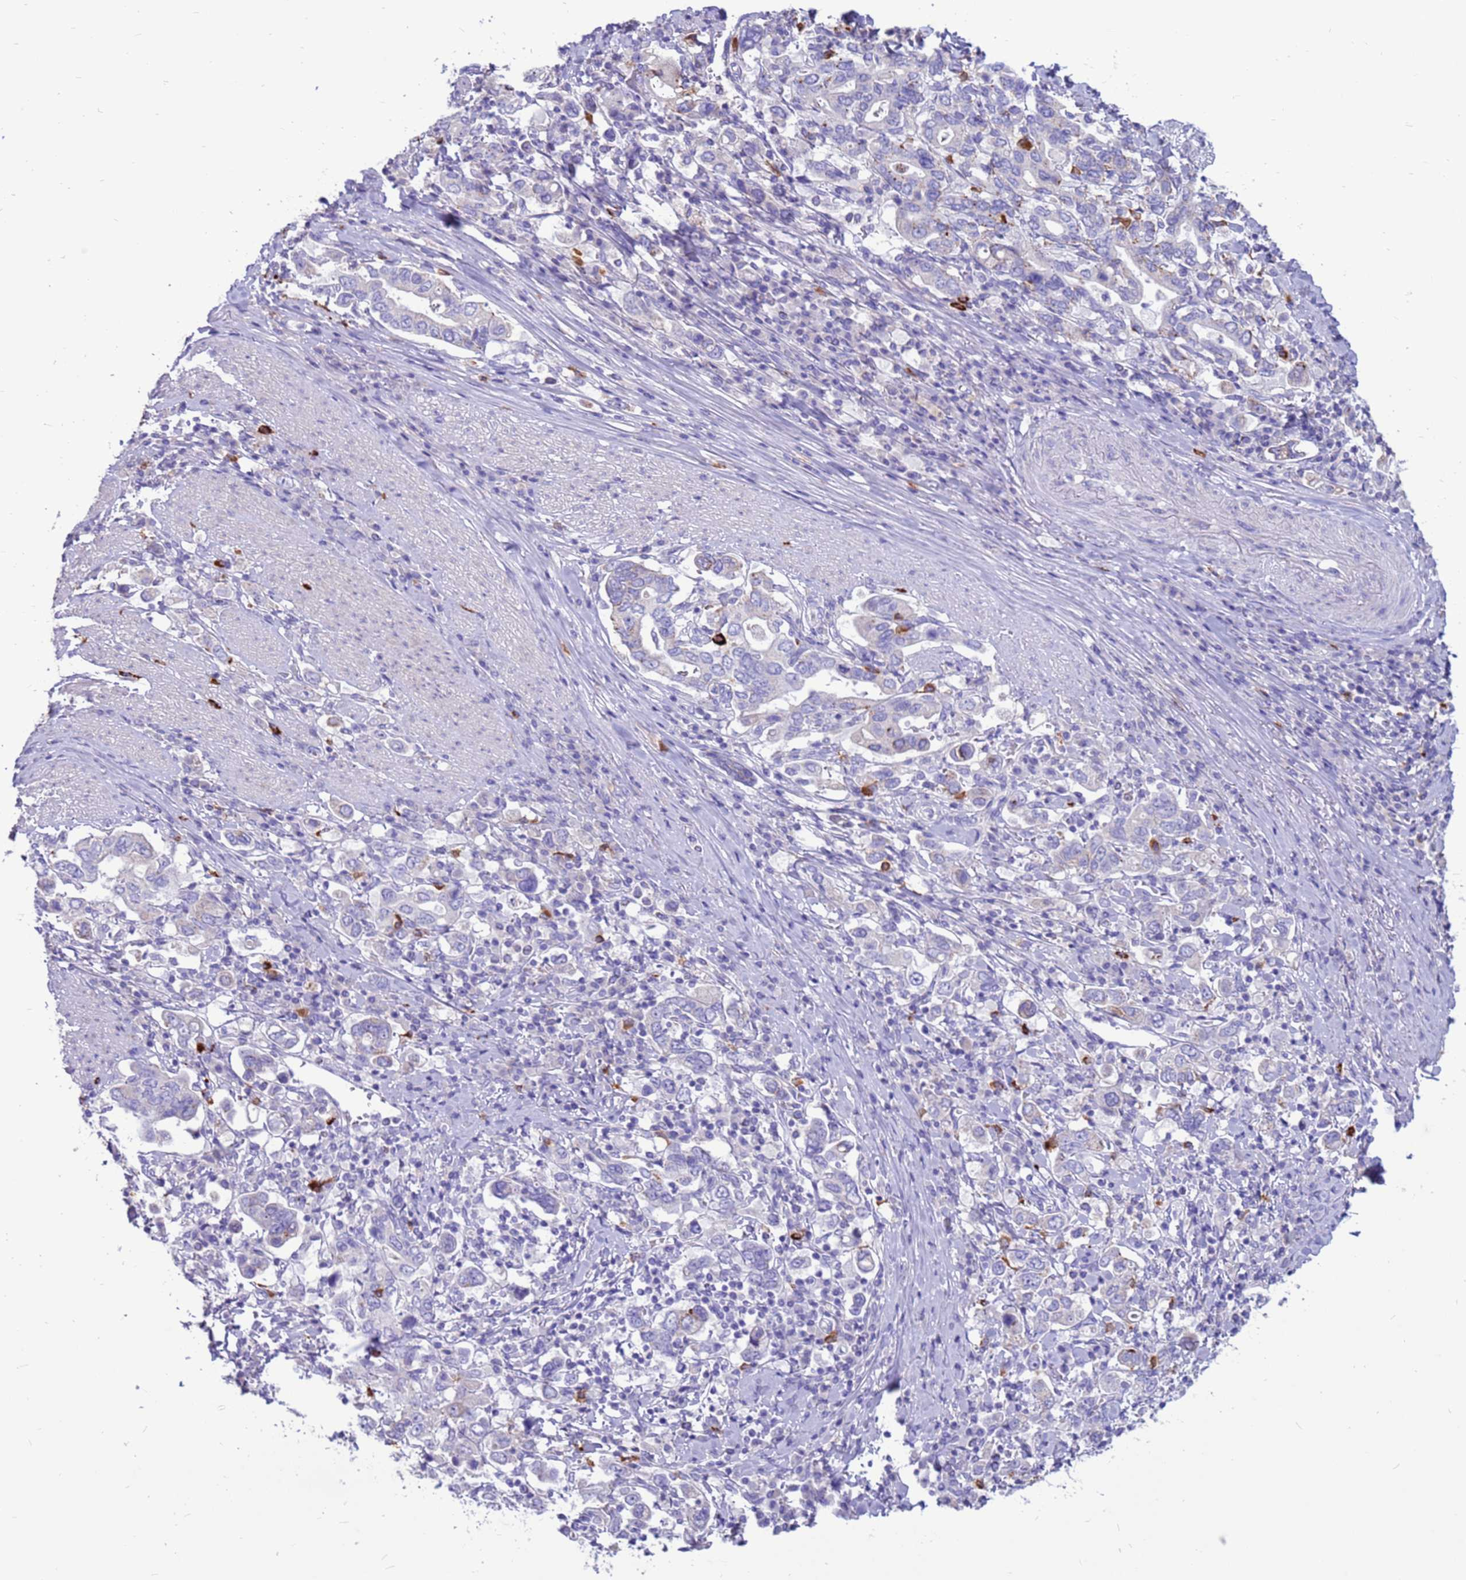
{"staining": {"intensity": "negative", "quantity": "none", "location": "none"}, "tissue": "stomach cancer", "cell_type": "Tumor cells", "image_type": "cancer", "snomed": [{"axis": "morphology", "description": "Adenocarcinoma, NOS"}, {"axis": "topography", "description": "Stomach, upper"}], "caption": "Human stomach cancer (adenocarcinoma) stained for a protein using immunohistochemistry (IHC) exhibits no expression in tumor cells.", "gene": "PDE10A", "patient": {"sex": "male", "age": 62}}